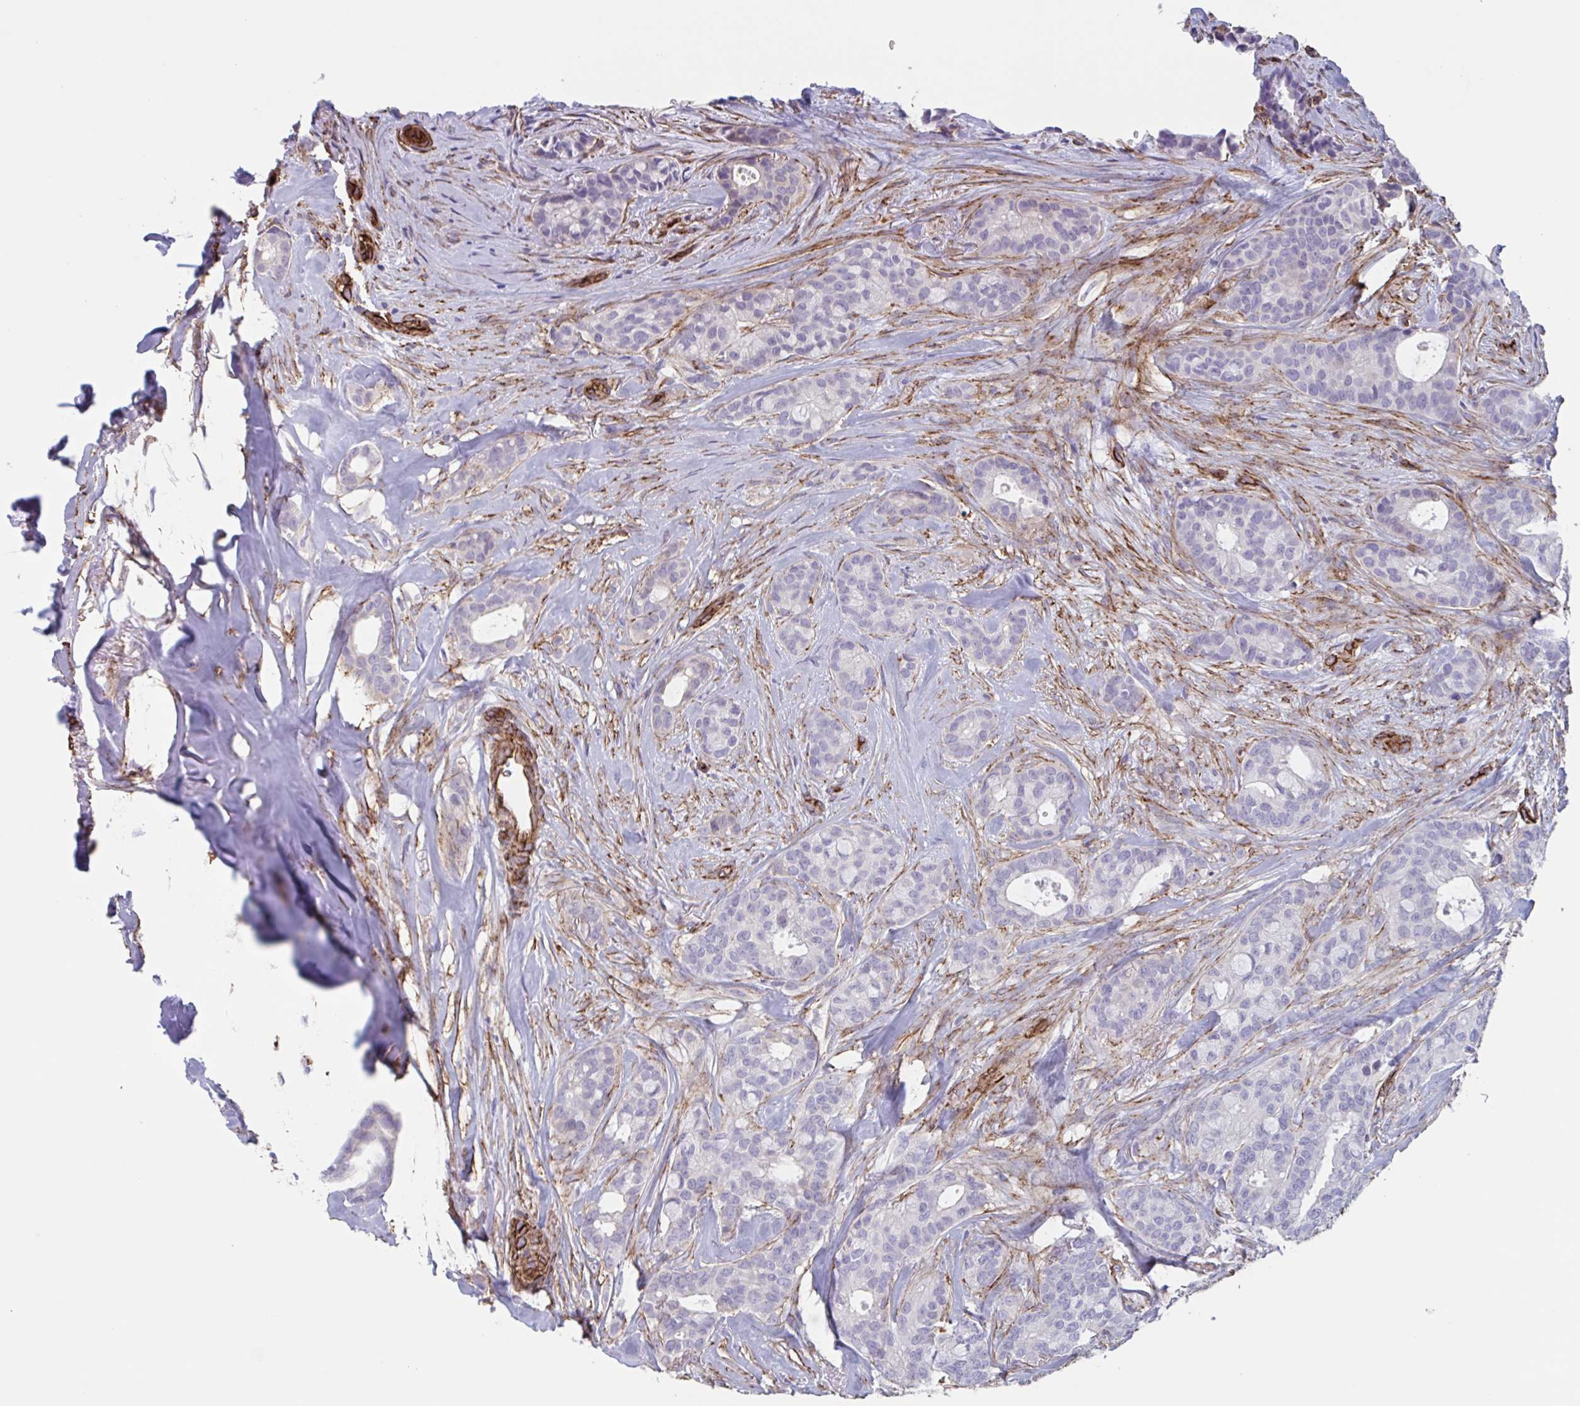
{"staining": {"intensity": "negative", "quantity": "none", "location": "none"}, "tissue": "breast cancer", "cell_type": "Tumor cells", "image_type": "cancer", "snomed": [{"axis": "morphology", "description": "Duct carcinoma"}, {"axis": "topography", "description": "Breast"}], "caption": "This is an immunohistochemistry micrograph of intraductal carcinoma (breast). There is no expression in tumor cells.", "gene": "CITED4", "patient": {"sex": "female", "age": 84}}